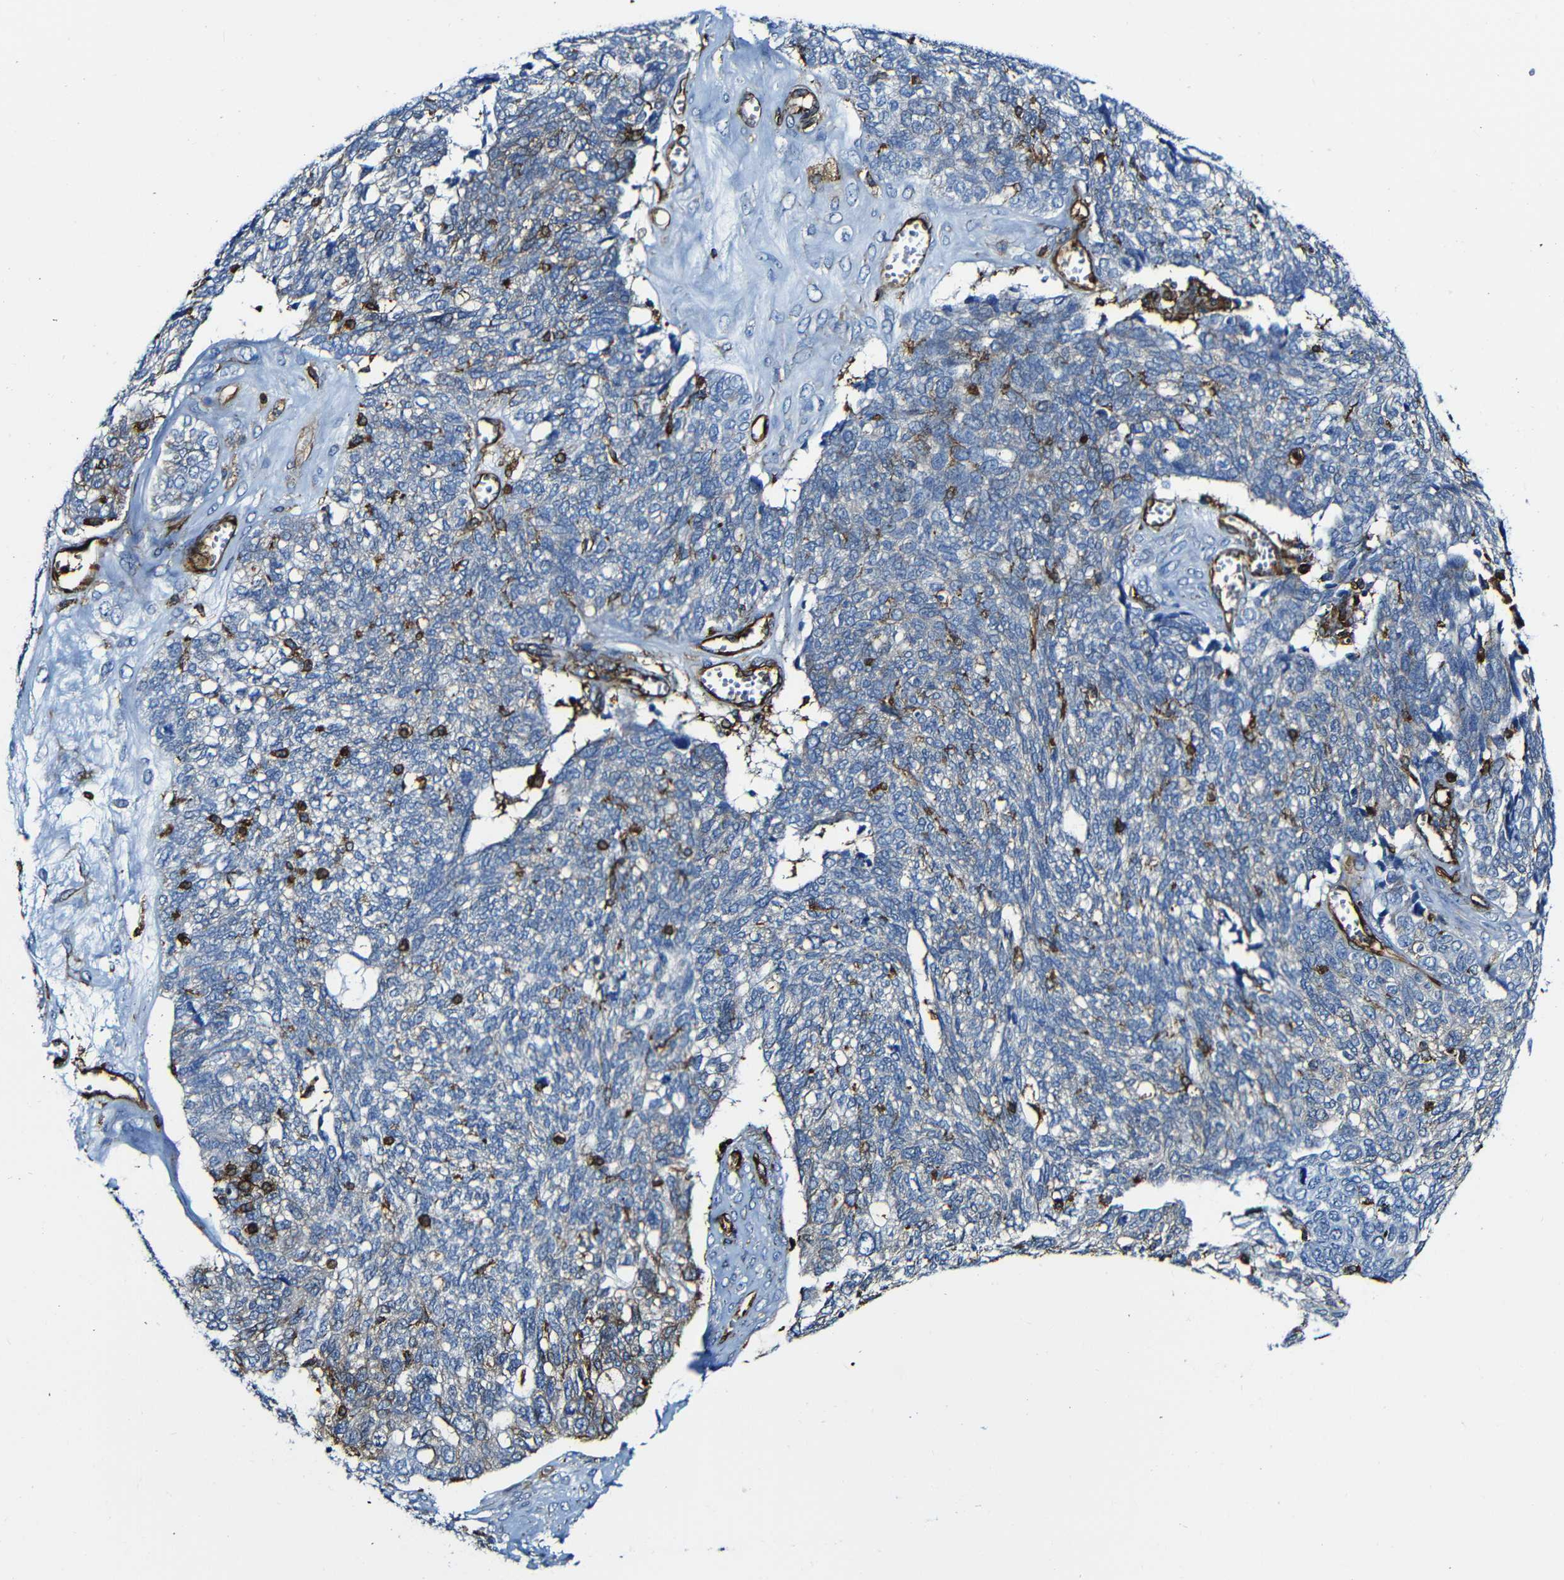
{"staining": {"intensity": "negative", "quantity": "none", "location": "none"}, "tissue": "ovarian cancer", "cell_type": "Tumor cells", "image_type": "cancer", "snomed": [{"axis": "morphology", "description": "Cystadenocarcinoma, serous, NOS"}, {"axis": "topography", "description": "Ovary"}], "caption": "IHC micrograph of neoplastic tissue: ovarian serous cystadenocarcinoma stained with DAB (3,3'-diaminobenzidine) shows no significant protein positivity in tumor cells.", "gene": "MSN", "patient": {"sex": "female", "age": 79}}